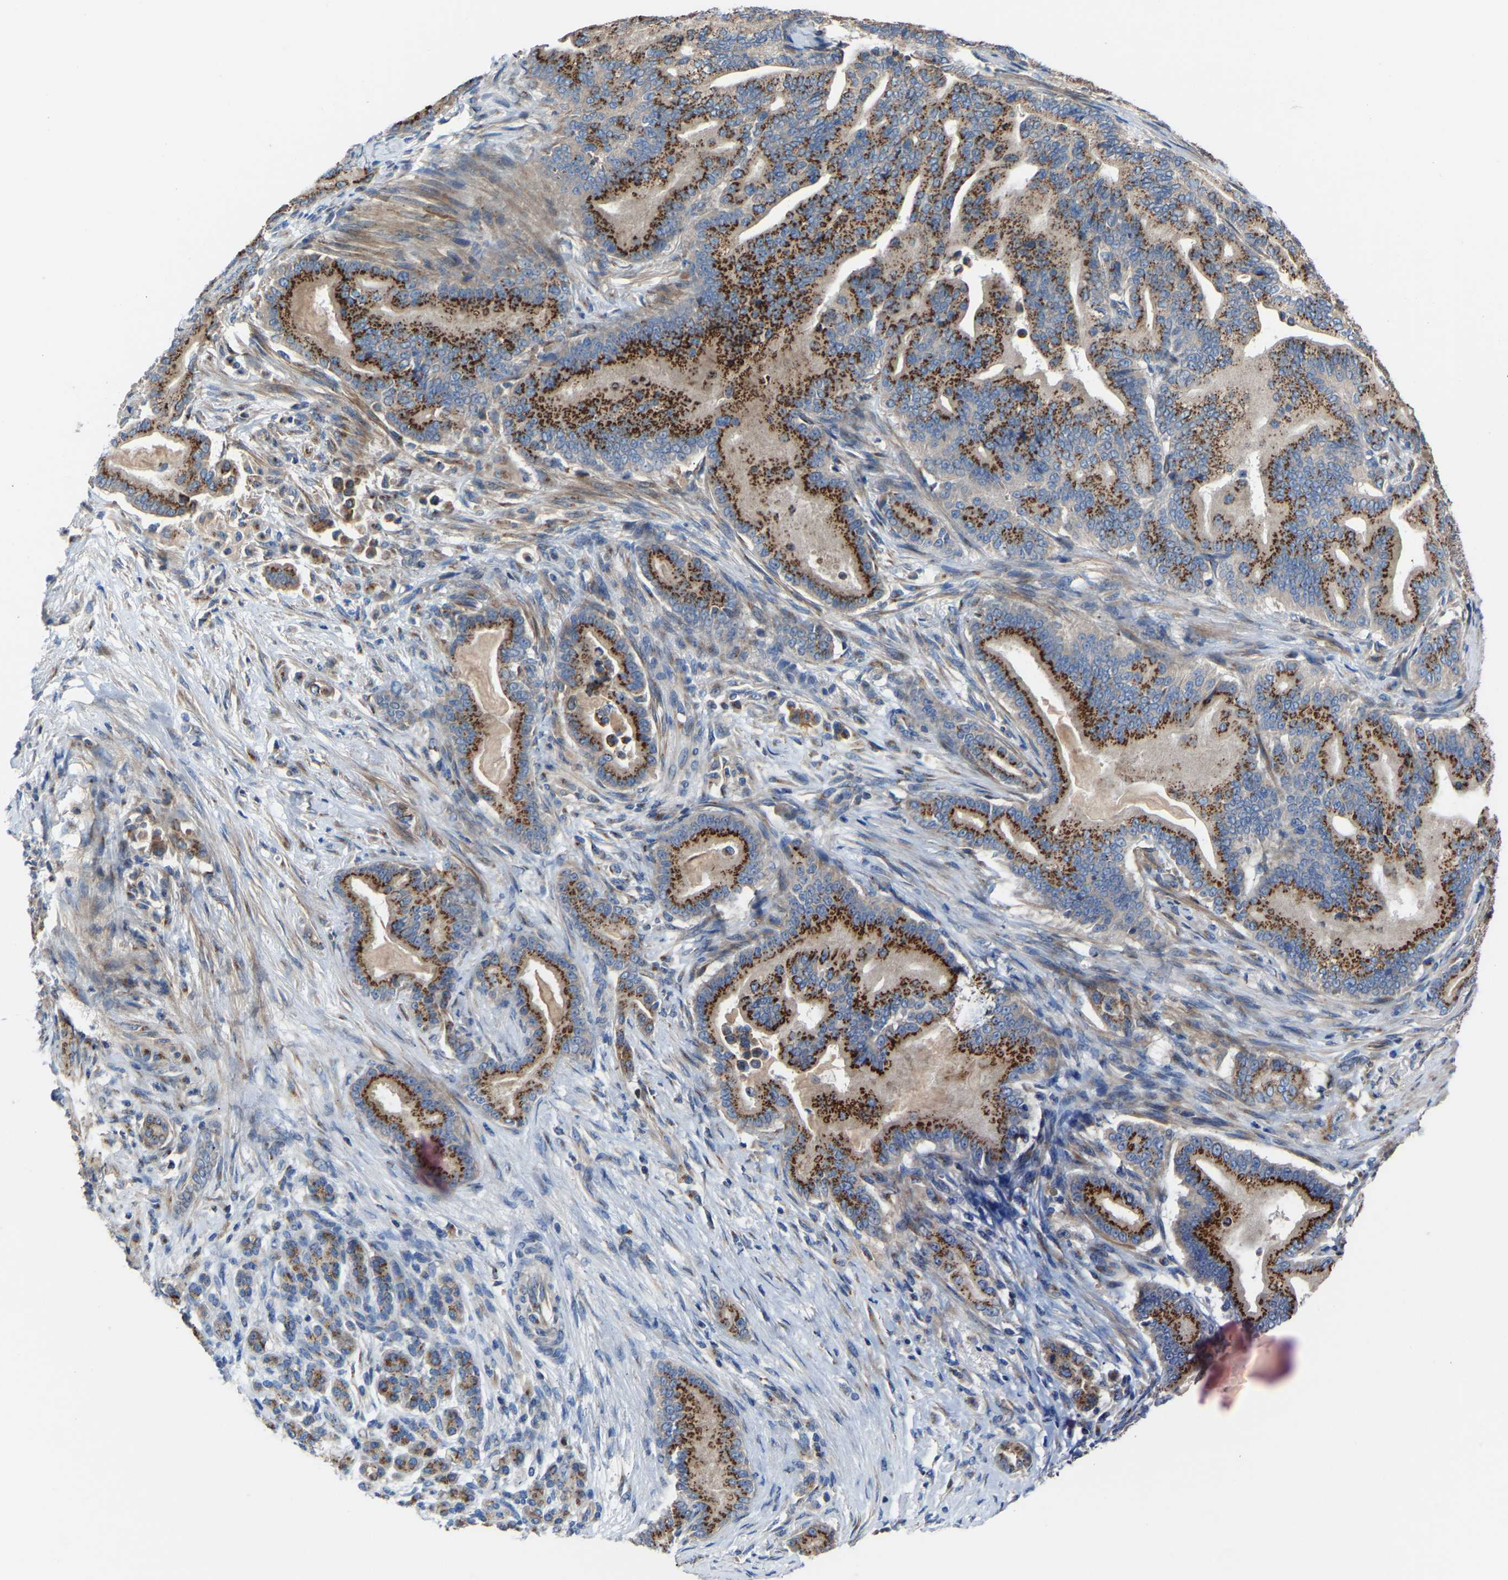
{"staining": {"intensity": "strong", "quantity": ">75%", "location": "cytoplasmic/membranous"}, "tissue": "pancreatic cancer", "cell_type": "Tumor cells", "image_type": "cancer", "snomed": [{"axis": "morphology", "description": "Normal tissue, NOS"}, {"axis": "morphology", "description": "Adenocarcinoma, NOS"}, {"axis": "topography", "description": "Pancreas"}], "caption": "Adenocarcinoma (pancreatic) stained with a protein marker shows strong staining in tumor cells.", "gene": "CANT1", "patient": {"sex": "male", "age": 63}}